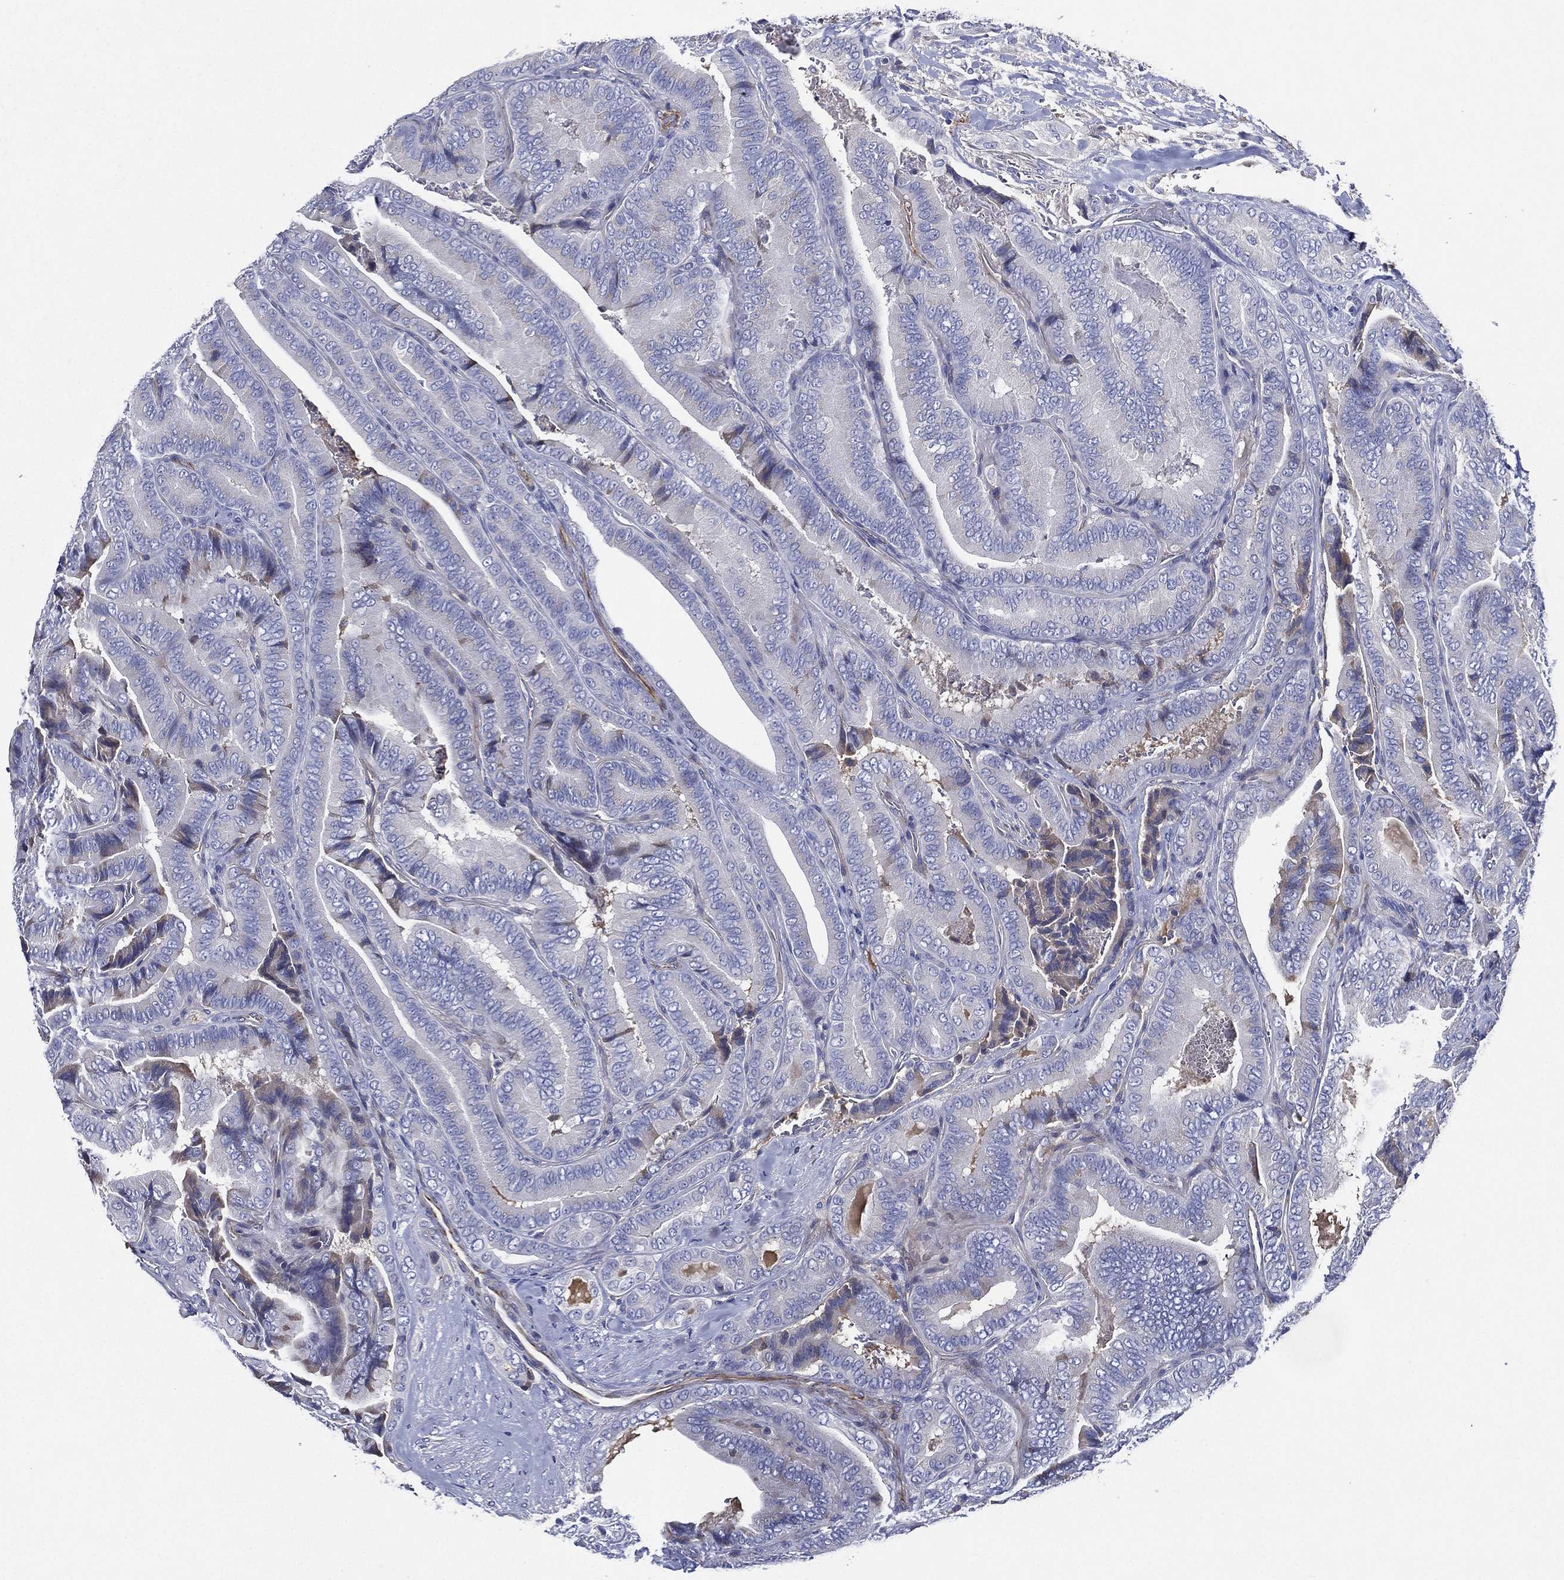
{"staining": {"intensity": "negative", "quantity": "none", "location": "none"}, "tissue": "thyroid cancer", "cell_type": "Tumor cells", "image_type": "cancer", "snomed": [{"axis": "morphology", "description": "Papillary adenocarcinoma, NOS"}, {"axis": "topography", "description": "Thyroid gland"}], "caption": "IHC of papillary adenocarcinoma (thyroid) reveals no positivity in tumor cells.", "gene": "TMPRSS11D", "patient": {"sex": "male", "age": 61}}